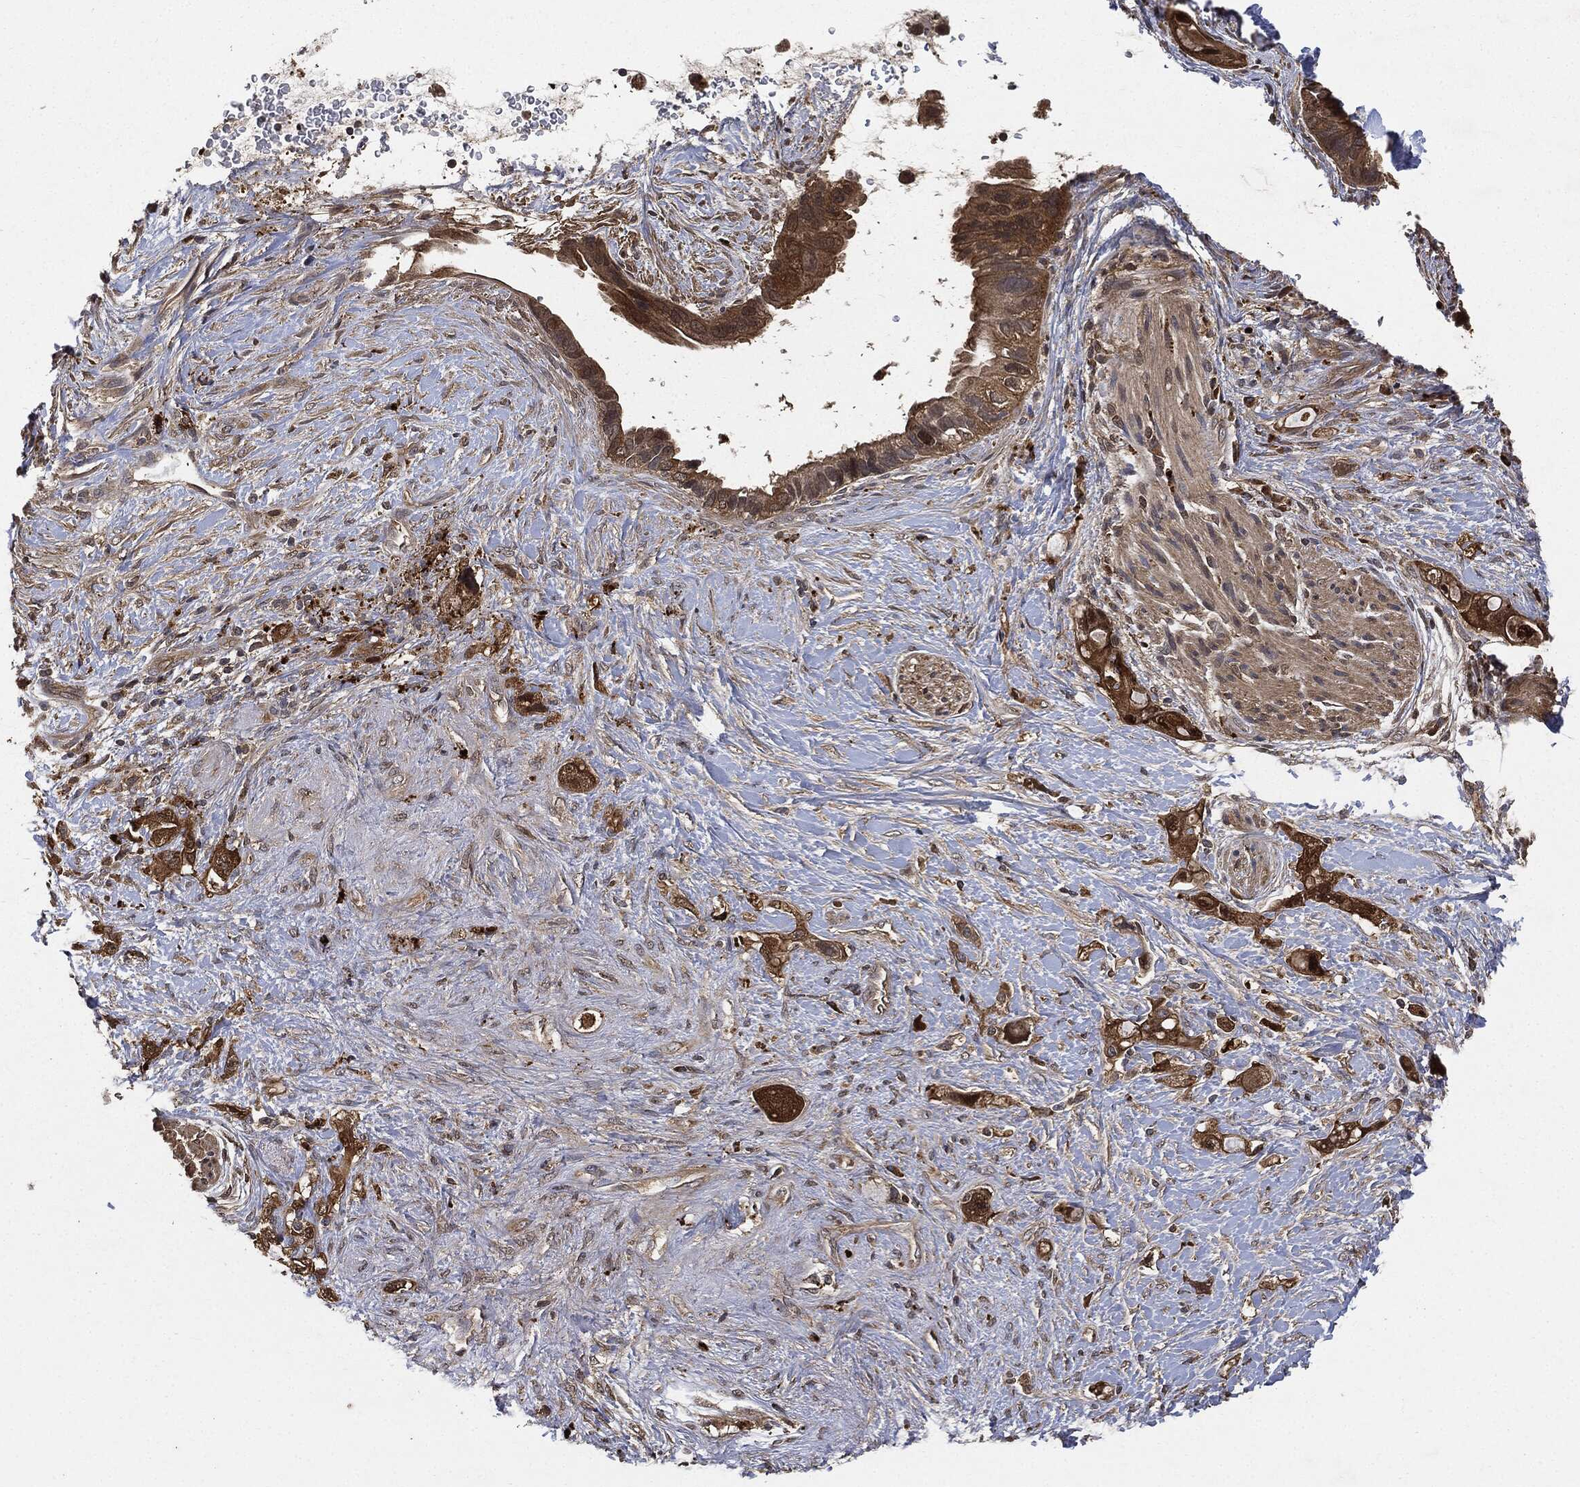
{"staining": {"intensity": "strong", "quantity": ">75%", "location": "cytoplasmic/membranous"}, "tissue": "pancreatic cancer", "cell_type": "Tumor cells", "image_type": "cancer", "snomed": [{"axis": "morphology", "description": "Adenocarcinoma, NOS"}, {"axis": "topography", "description": "Pancreas"}], "caption": "Protein expression analysis of human pancreatic cancer (adenocarcinoma) reveals strong cytoplasmic/membranous staining in about >75% of tumor cells.", "gene": "BRAF", "patient": {"sex": "female", "age": 56}}